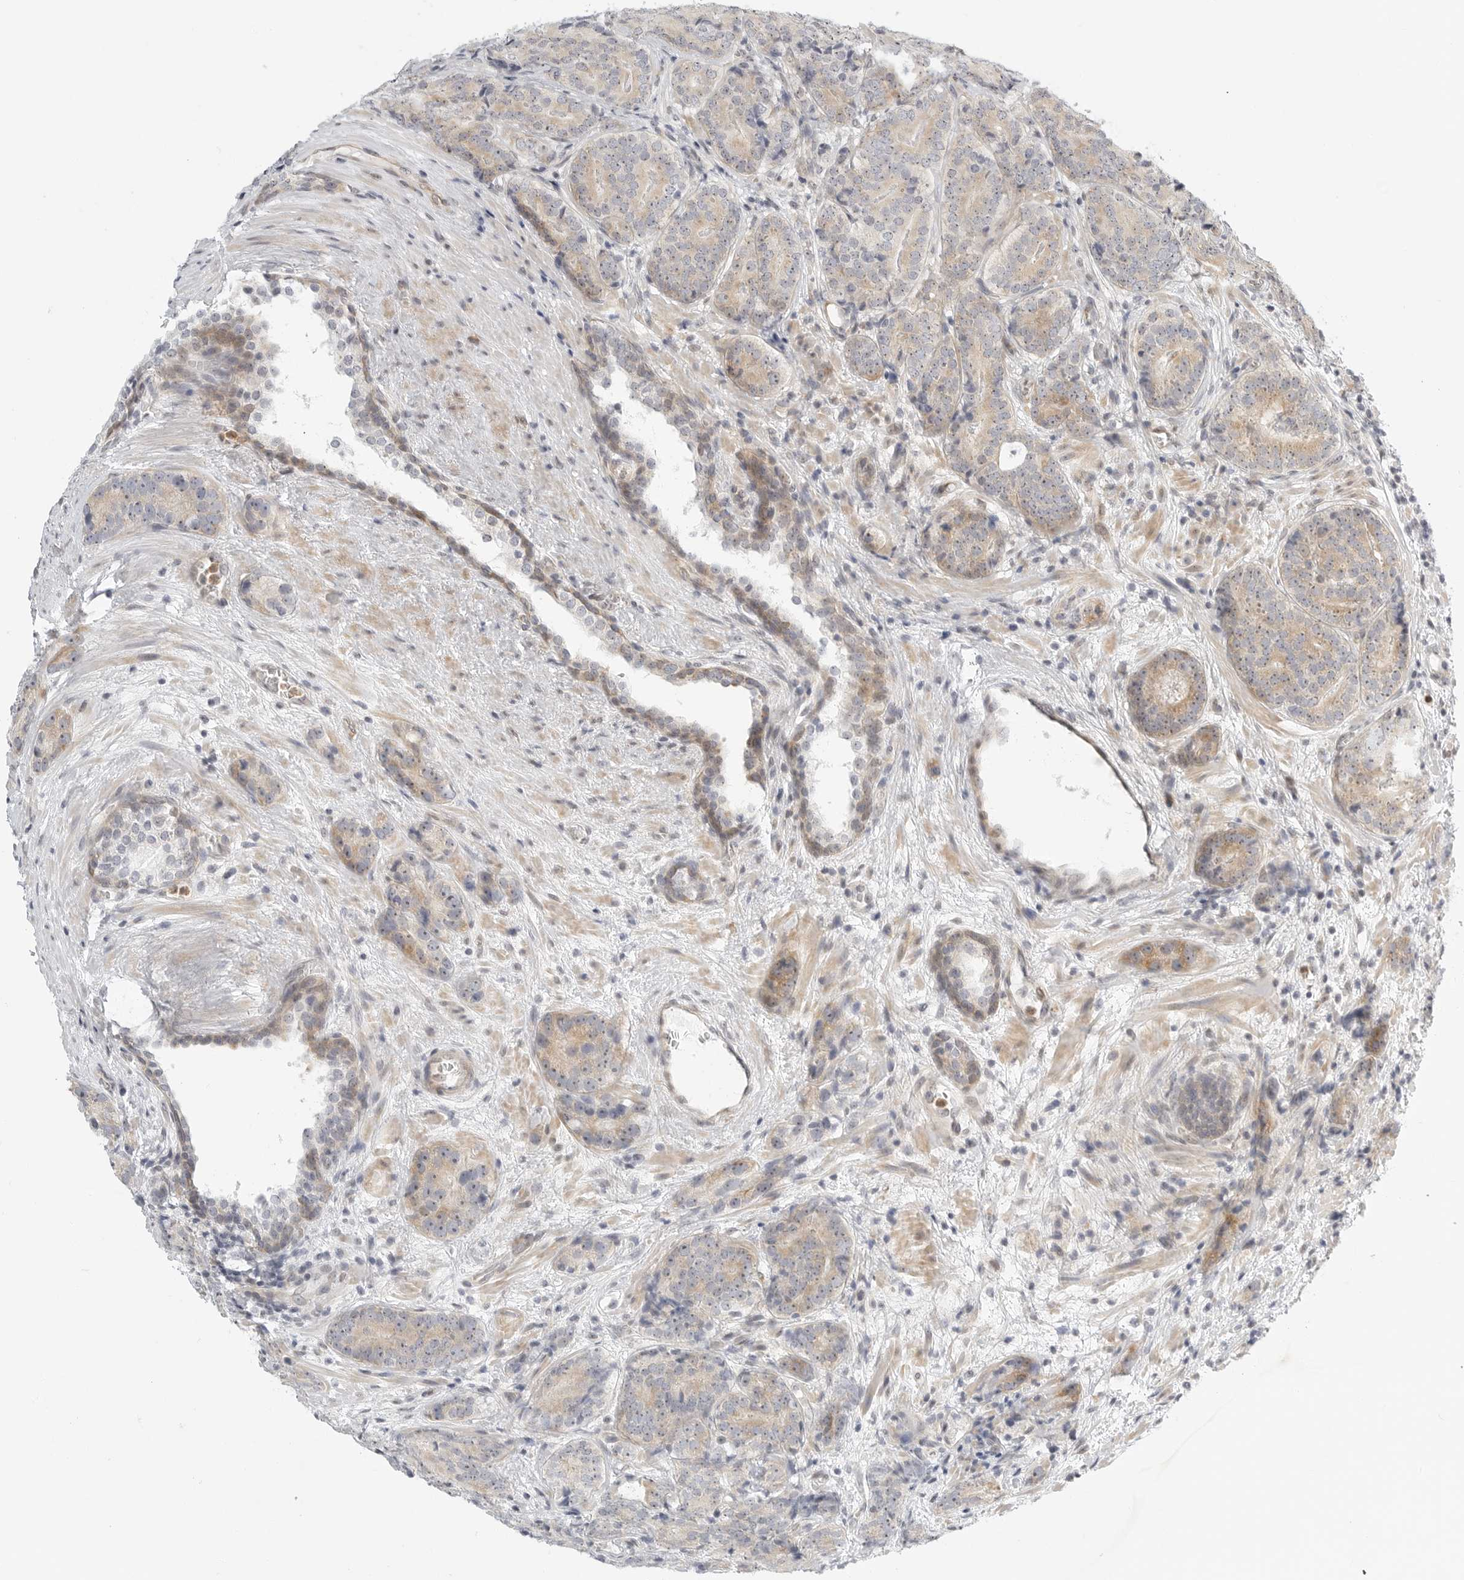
{"staining": {"intensity": "weak", "quantity": ">75%", "location": "cytoplasmic/membranous,nuclear"}, "tissue": "prostate cancer", "cell_type": "Tumor cells", "image_type": "cancer", "snomed": [{"axis": "morphology", "description": "Adenocarcinoma, High grade"}, {"axis": "topography", "description": "Prostate"}], "caption": "Prostate cancer stained with a brown dye reveals weak cytoplasmic/membranous and nuclear positive expression in approximately >75% of tumor cells.", "gene": "DSCC1", "patient": {"sex": "male", "age": 56}}